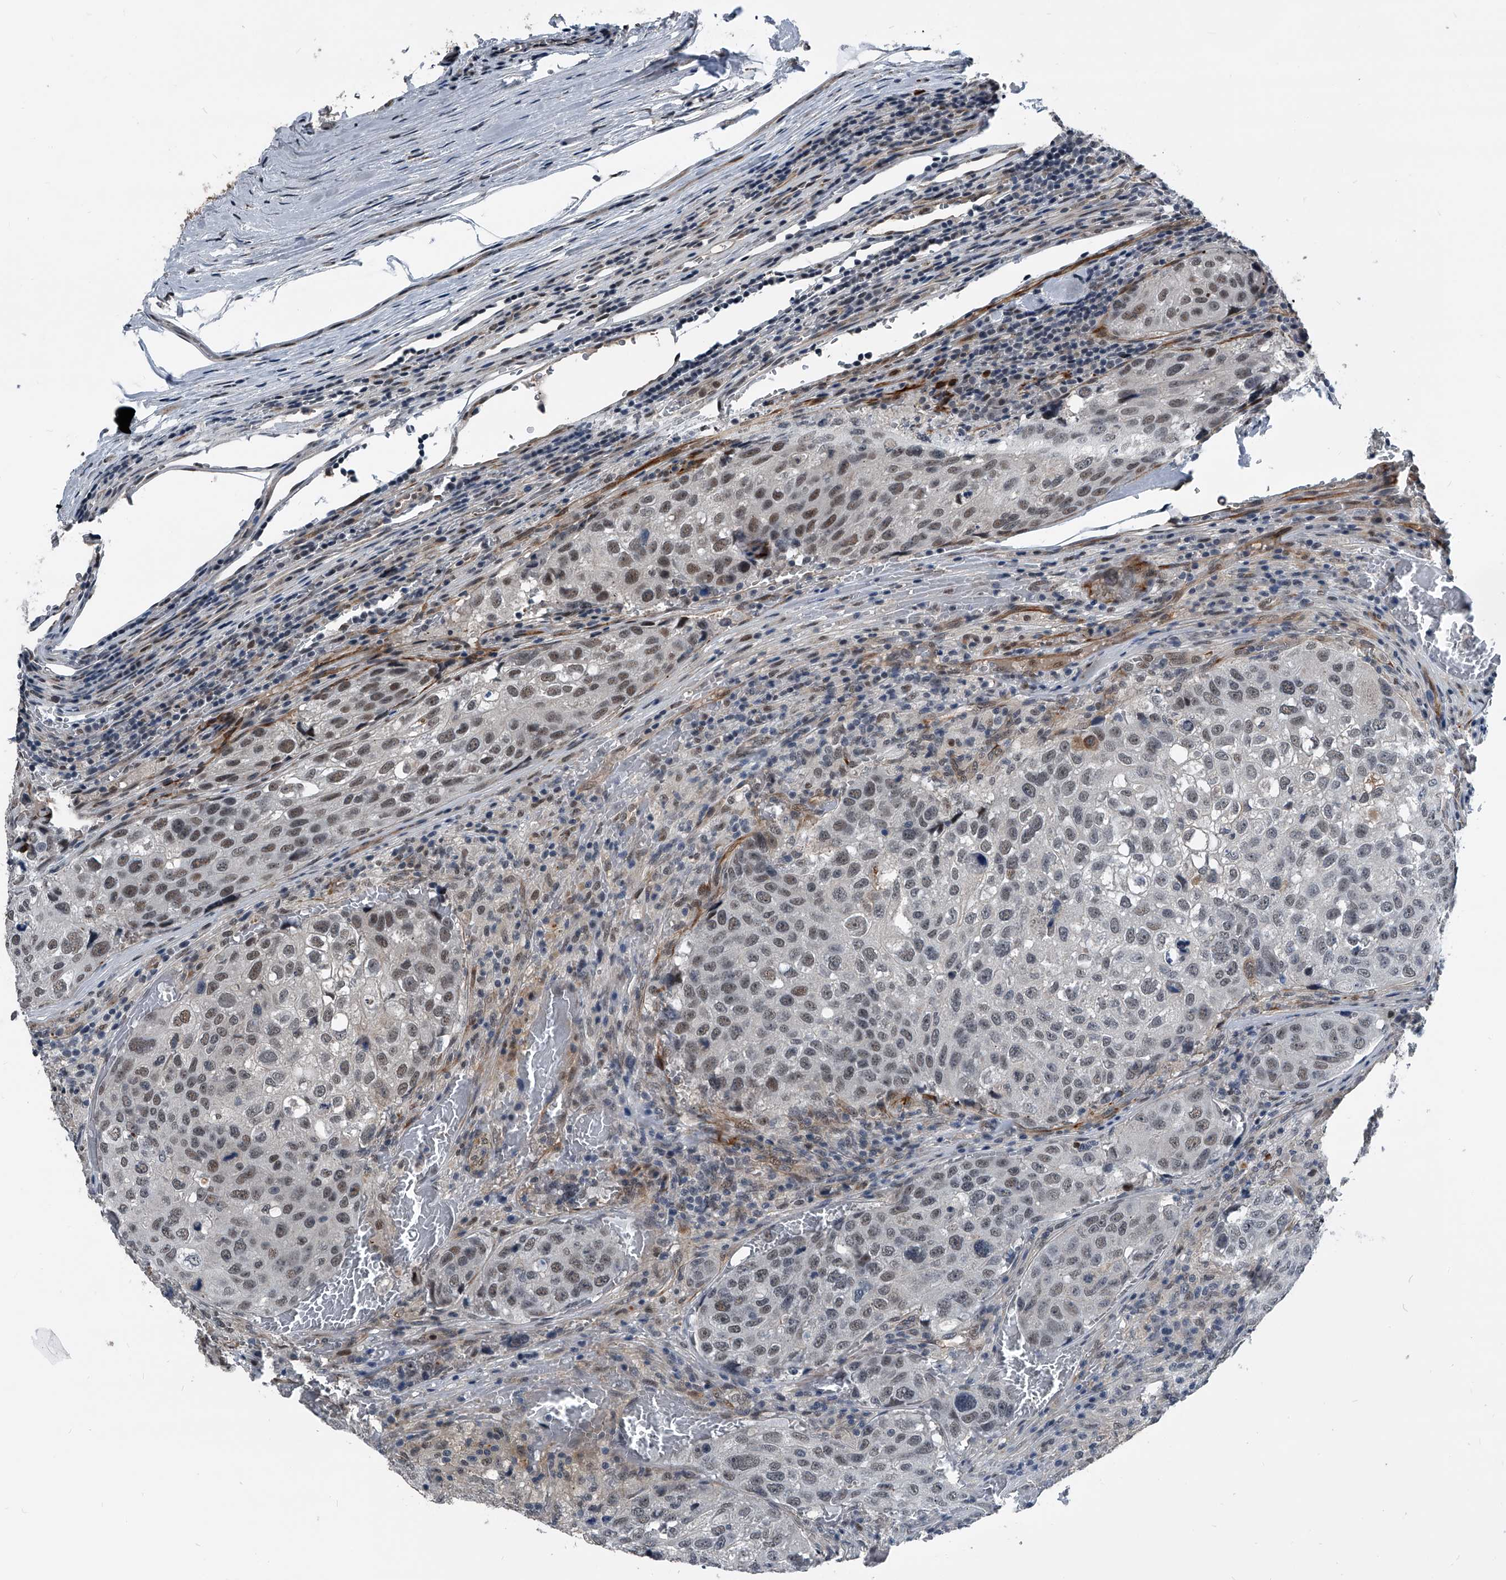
{"staining": {"intensity": "weak", "quantity": "25%-75%", "location": "nuclear"}, "tissue": "urothelial cancer", "cell_type": "Tumor cells", "image_type": "cancer", "snomed": [{"axis": "morphology", "description": "Urothelial carcinoma, High grade"}, {"axis": "topography", "description": "Lymph node"}, {"axis": "topography", "description": "Urinary bladder"}], "caption": "Urothelial cancer stained with DAB (3,3'-diaminobenzidine) immunohistochemistry reveals low levels of weak nuclear positivity in approximately 25%-75% of tumor cells. The staining was performed using DAB (3,3'-diaminobenzidine), with brown indicating positive protein expression. Nuclei are stained blue with hematoxylin.", "gene": "MEN1", "patient": {"sex": "male", "age": 51}}